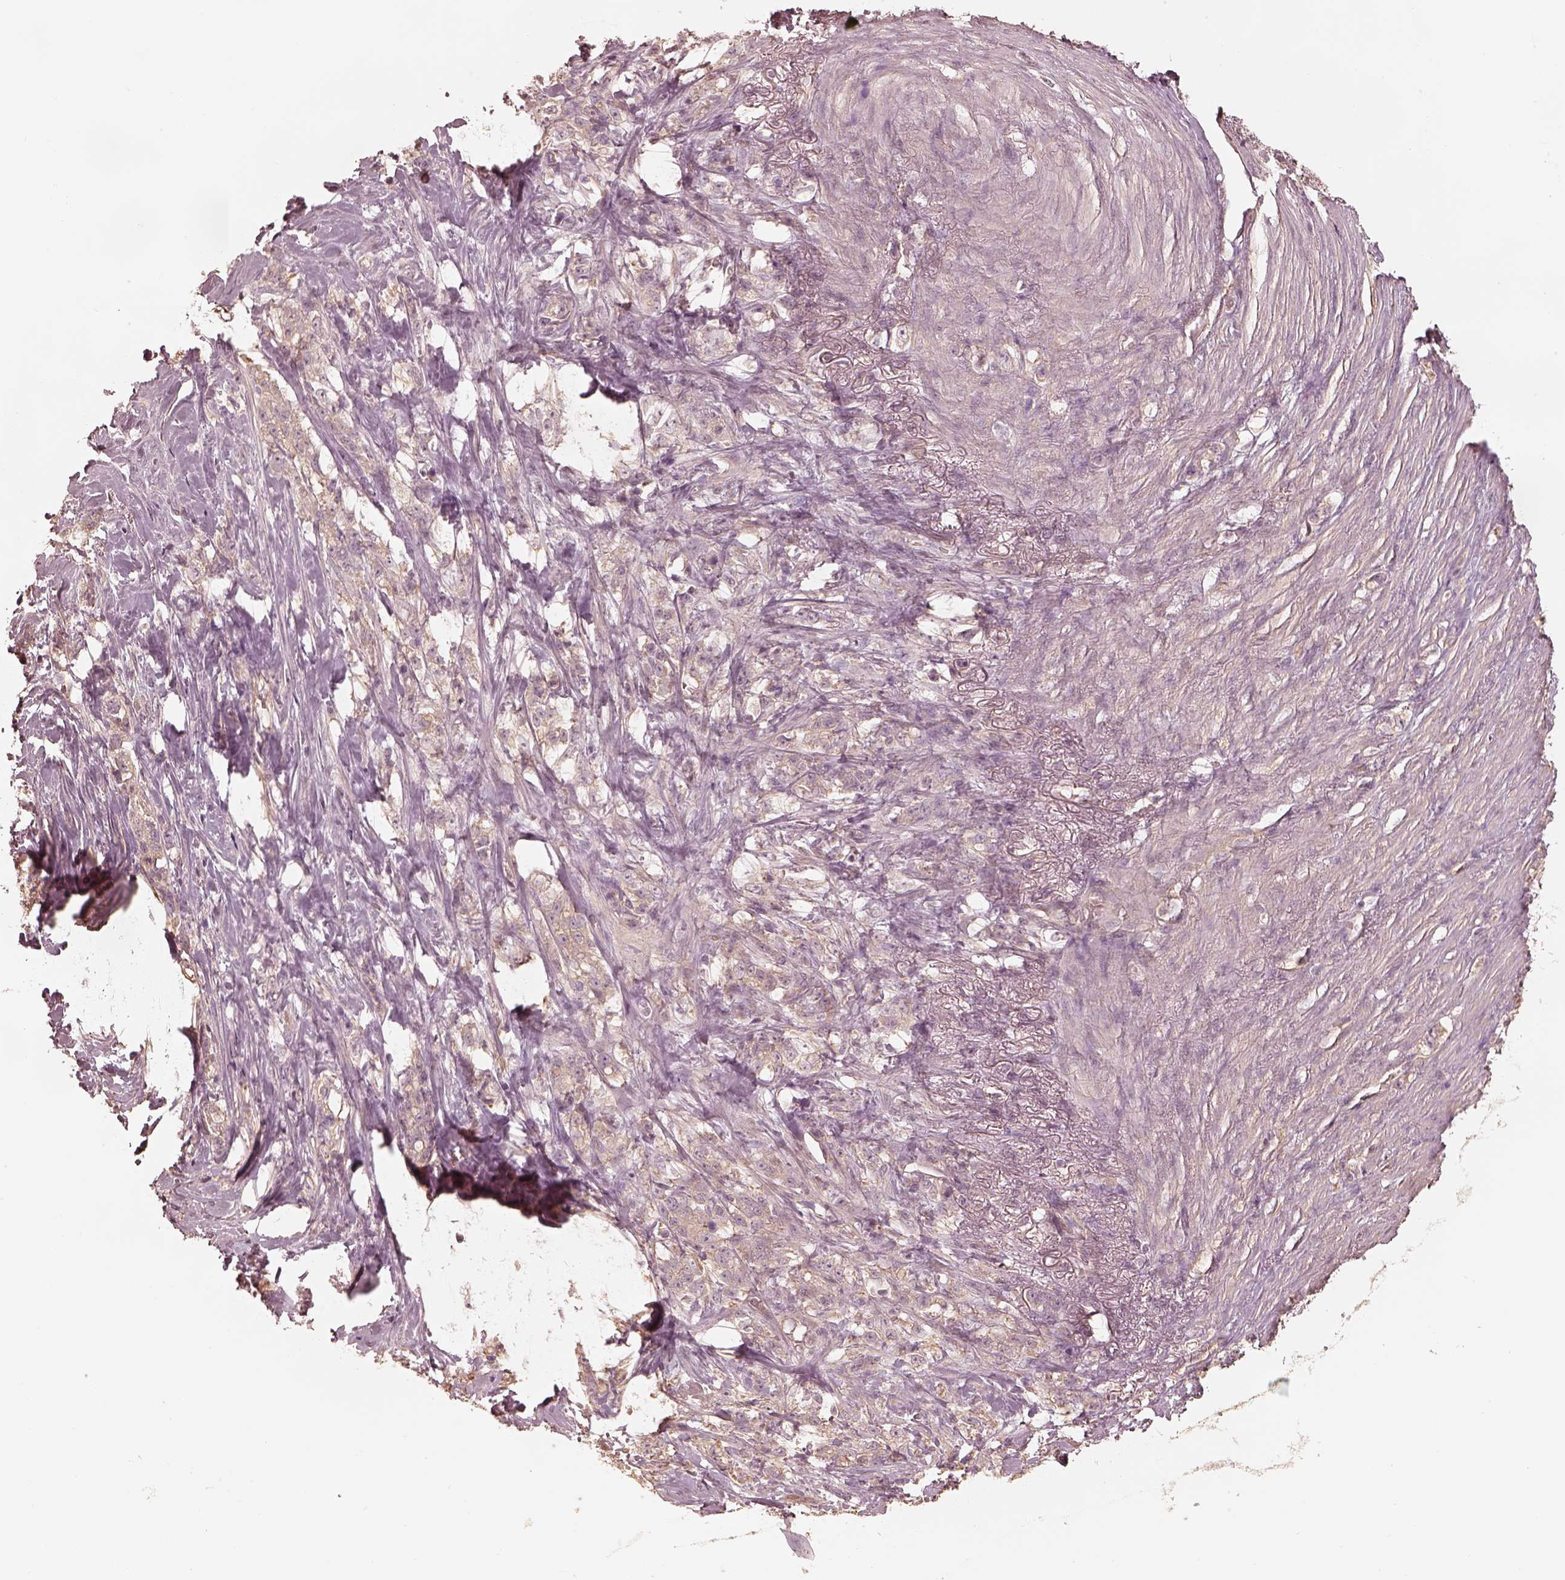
{"staining": {"intensity": "weak", "quantity": "25%-75%", "location": "cytoplasmic/membranous"}, "tissue": "stomach cancer", "cell_type": "Tumor cells", "image_type": "cancer", "snomed": [{"axis": "morphology", "description": "Adenocarcinoma, NOS"}, {"axis": "topography", "description": "Stomach, lower"}], "caption": "This photomicrograph displays adenocarcinoma (stomach) stained with immunohistochemistry (IHC) to label a protein in brown. The cytoplasmic/membranous of tumor cells show weak positivity for the protein. Nuclei are counter-stained blue.", "gene": "KIF5C", "patient": {"sex": "male", "age": 88}}